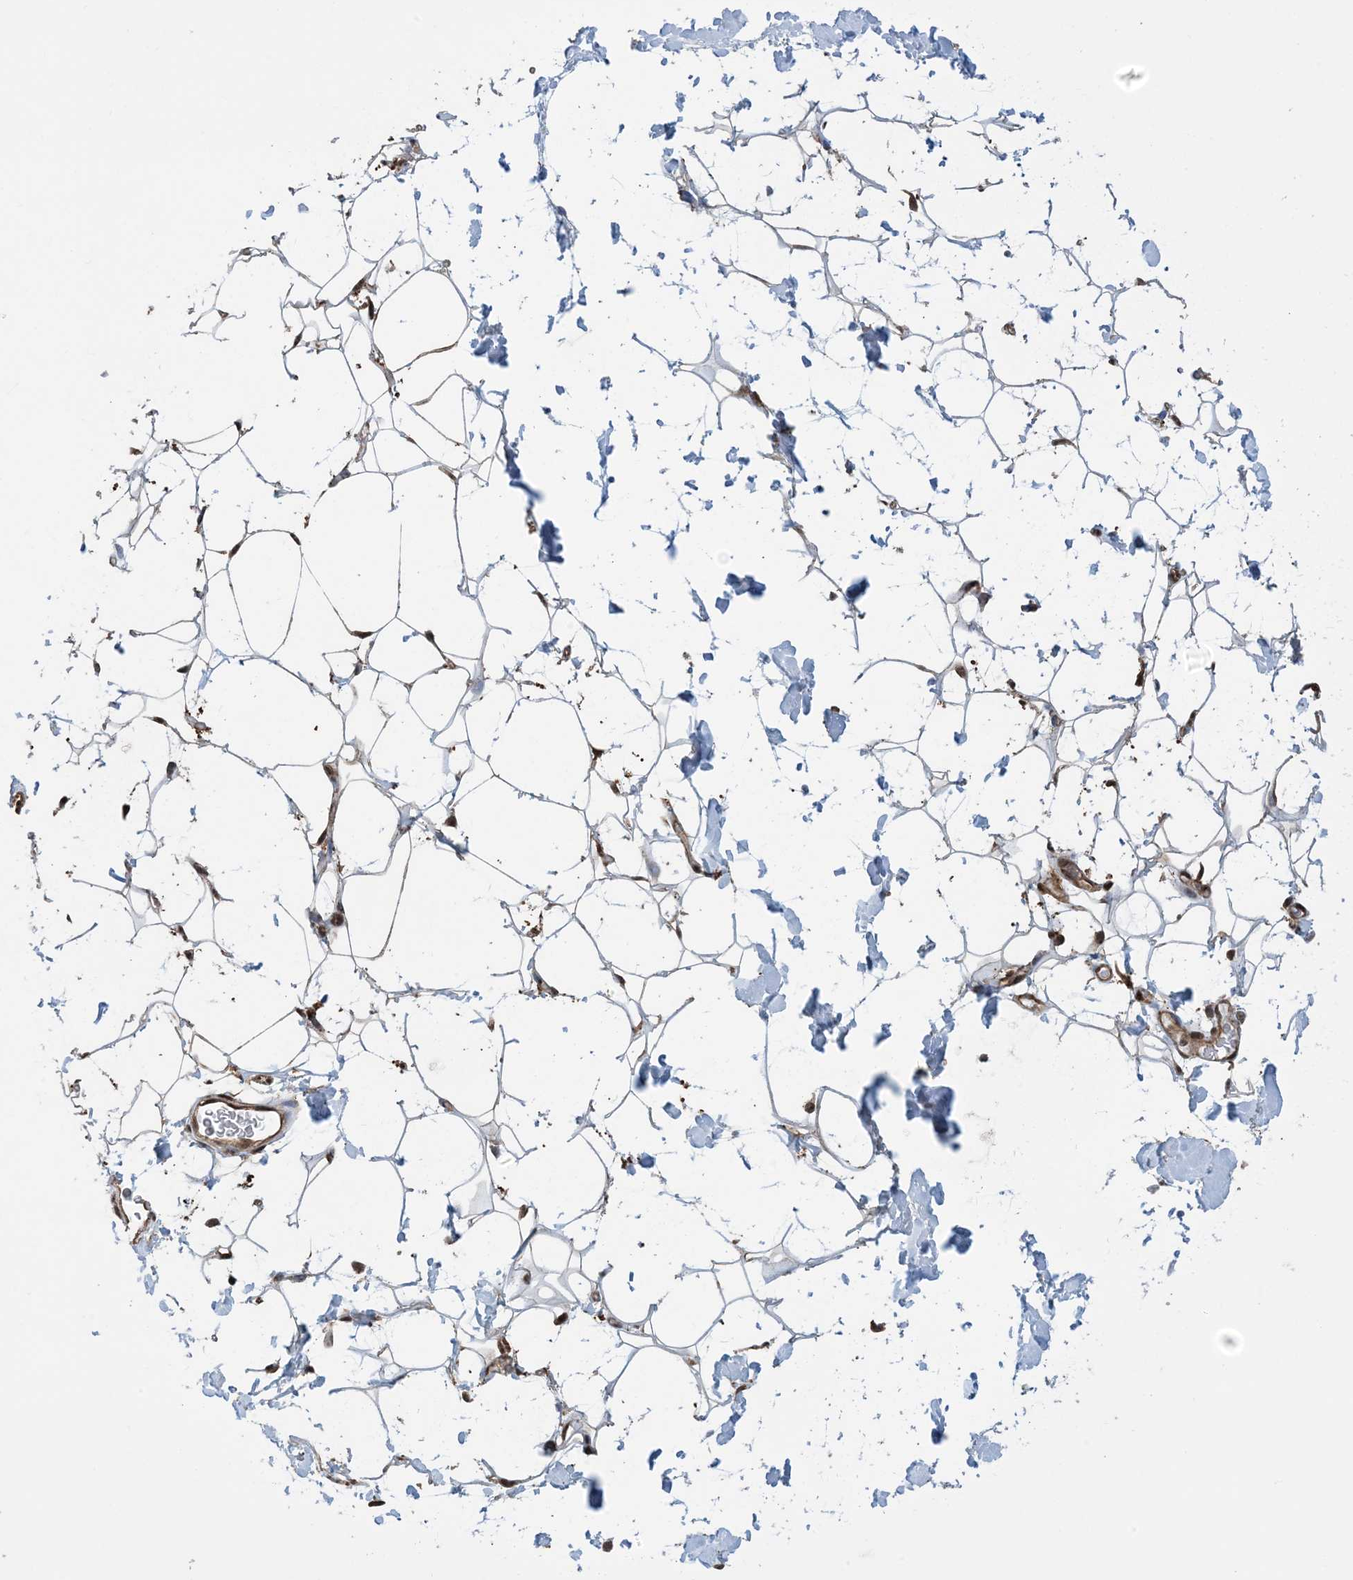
{"staining": {"intensity": "strong", "quantity": "<25%", "location": "nuclear"}, "tissue": "adipose tissue", "cell_type": "Adipocytes", "image_type": "normal", "snomed": [{"axis": "morphology", "description": "Normal tissue, NOS"}, {"axis": "topography", "description": "Breast"}], "caption": "Immunohistochemistry (IHC) (DAB (3,3'-diaminobenzidine)) staining of normal adipose tissue demonstrates strong nuclear protein expression in approximately <25% of adipocytes. The staining was performed using DAB to visualize the protein expression in brown, while the nuclei were stained in blue with hematoxylin (Magnification: 20x).", "gene": "HSPA1A", "patient": {"sex": "female", "age": 26}}